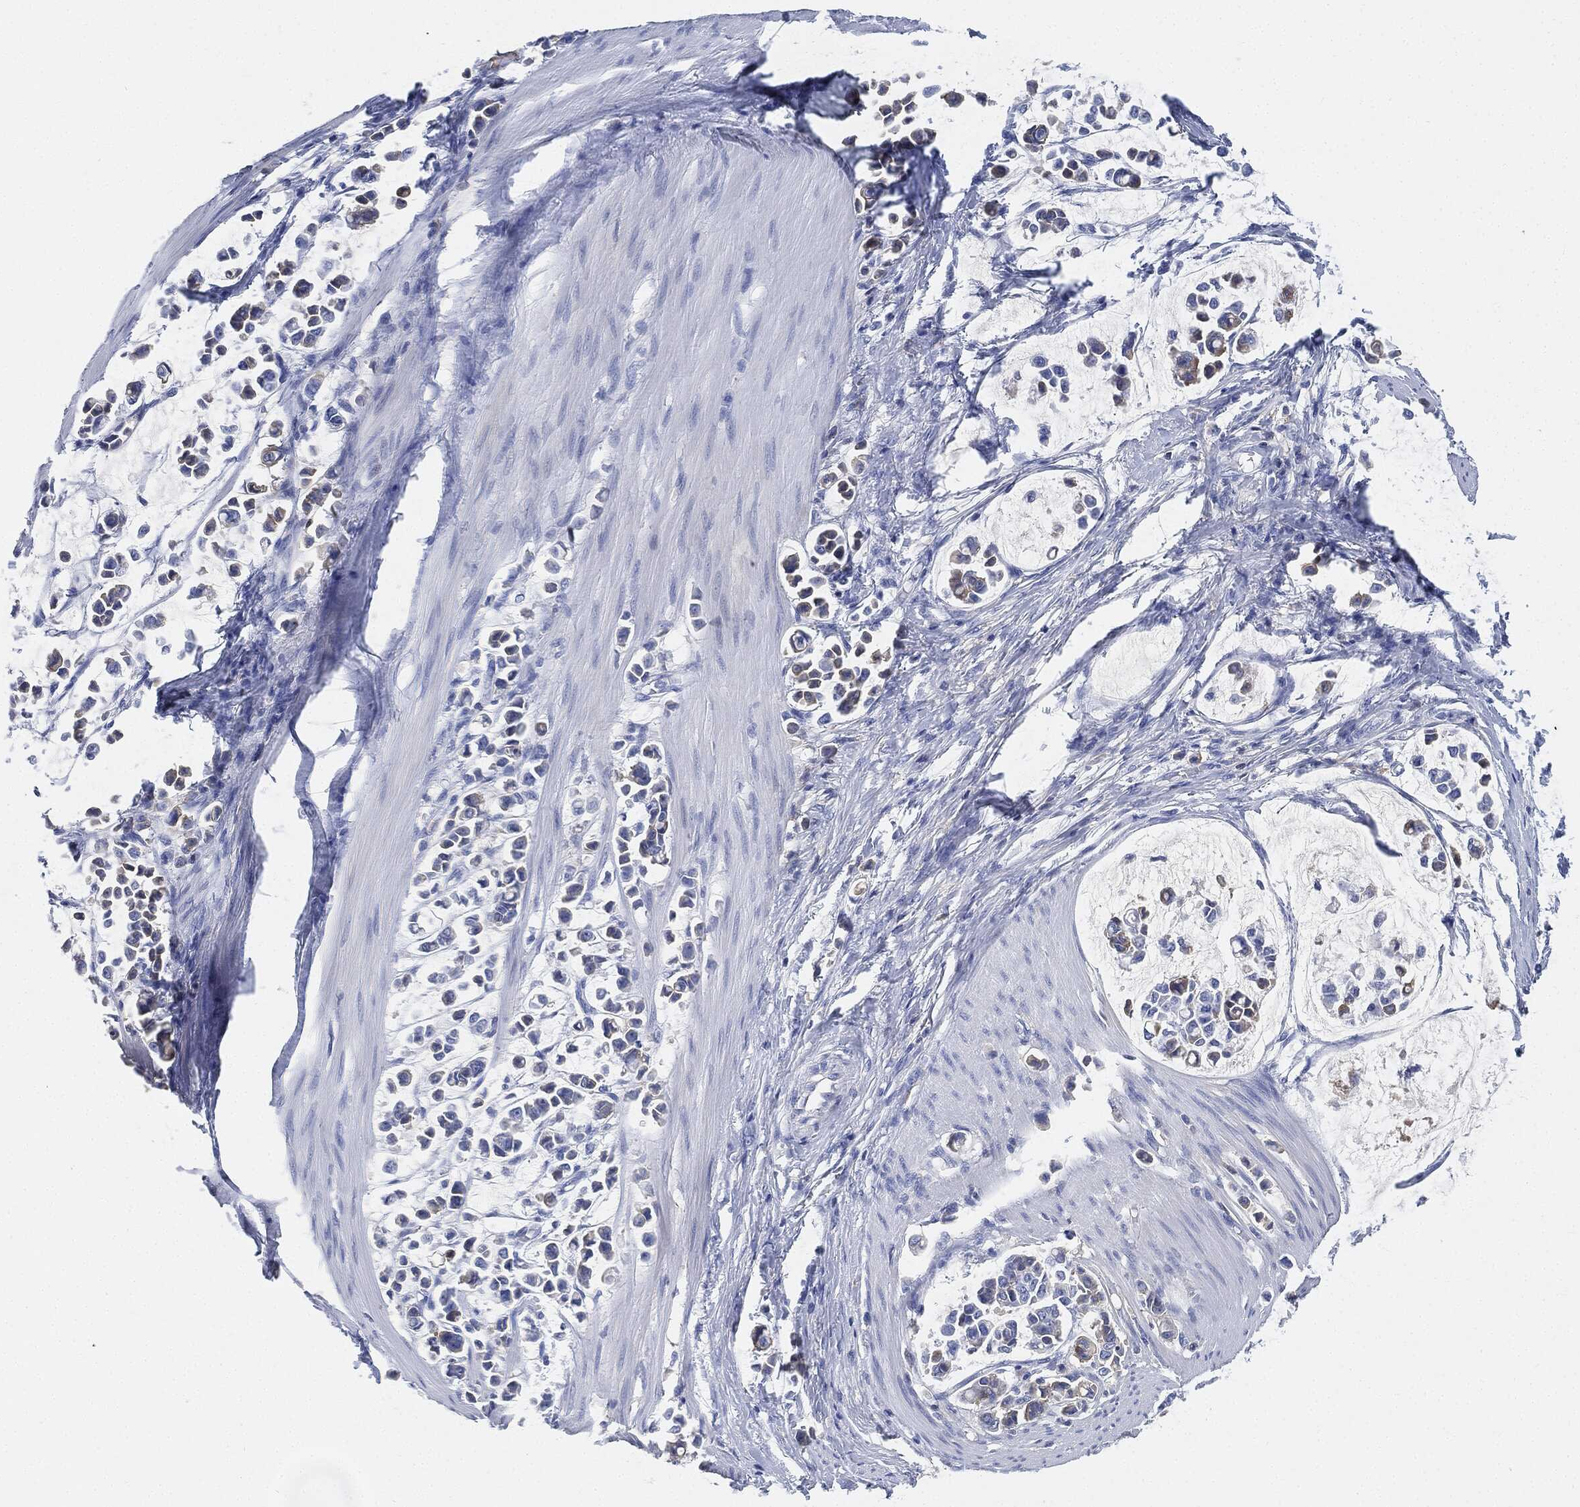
{"staining": {"intensity": "negative", "quantity": "none", "location": "none"}, "tissue": "stomach cancer", "cell_type": "Tumor cells", "image_type": "cancer", "snomed": [{"axis": "morphology", "description": "Adenocarcinoma, NOS"}, {"axis": "topography", "description": "Stomach"}], "caption": "An immunohistochemistry (IHC) photomicrograph of adenocarcinoma (stomach) is shown. There is no staining in tumor cells of adenocarcinoma (stomach). (Brightfield microscopy of DAB (3,3'-diaminobenzidine) immunohistochemistry at high magnification).", "gene": "IGLV6-57", "patient": {"sex": "male", "age": 82}}